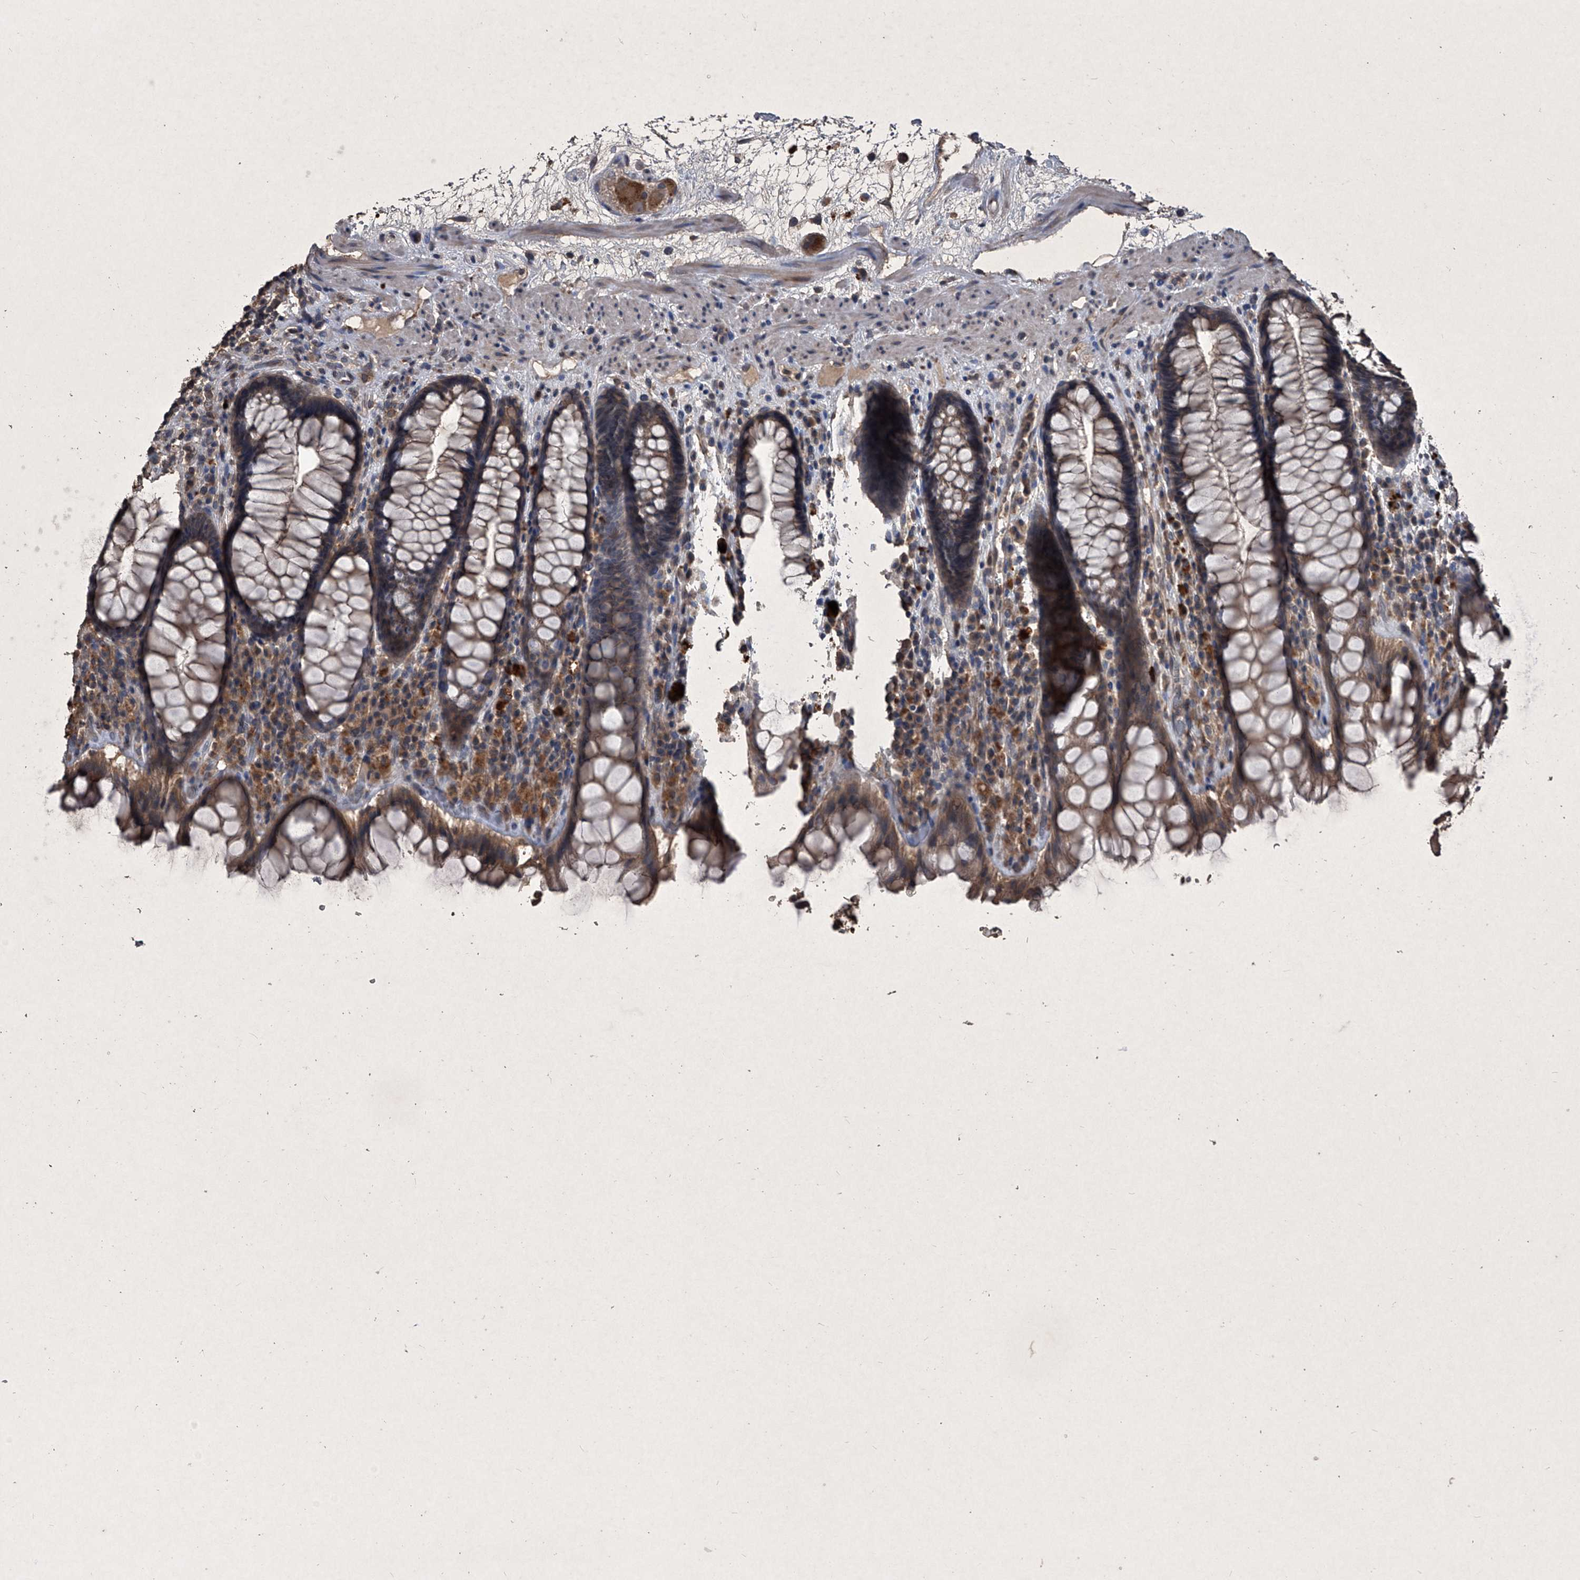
{"staining": {"intensity": "weak", "quantity": ">75%", "location": "cytoplasmic/membranous"}, "tissue": "rectum", "cell_type": "Glandular cells", "image_type": "normal", "snomed": [{"axis": "morphology", "description": "Normal tissue, NOS"}, {"axis": "topography", "description": "Rectum"}], "caption": "Rectum stained with DAB (3,3'-diaminobenzidine) immunohistochemistry (IHC) exhibits low levels of weak cytoplasmic/membranous expression in about >75% of glandular cells.", "gene": "MAPKAP1", "patient": {"sex": "male", "age": 64}}